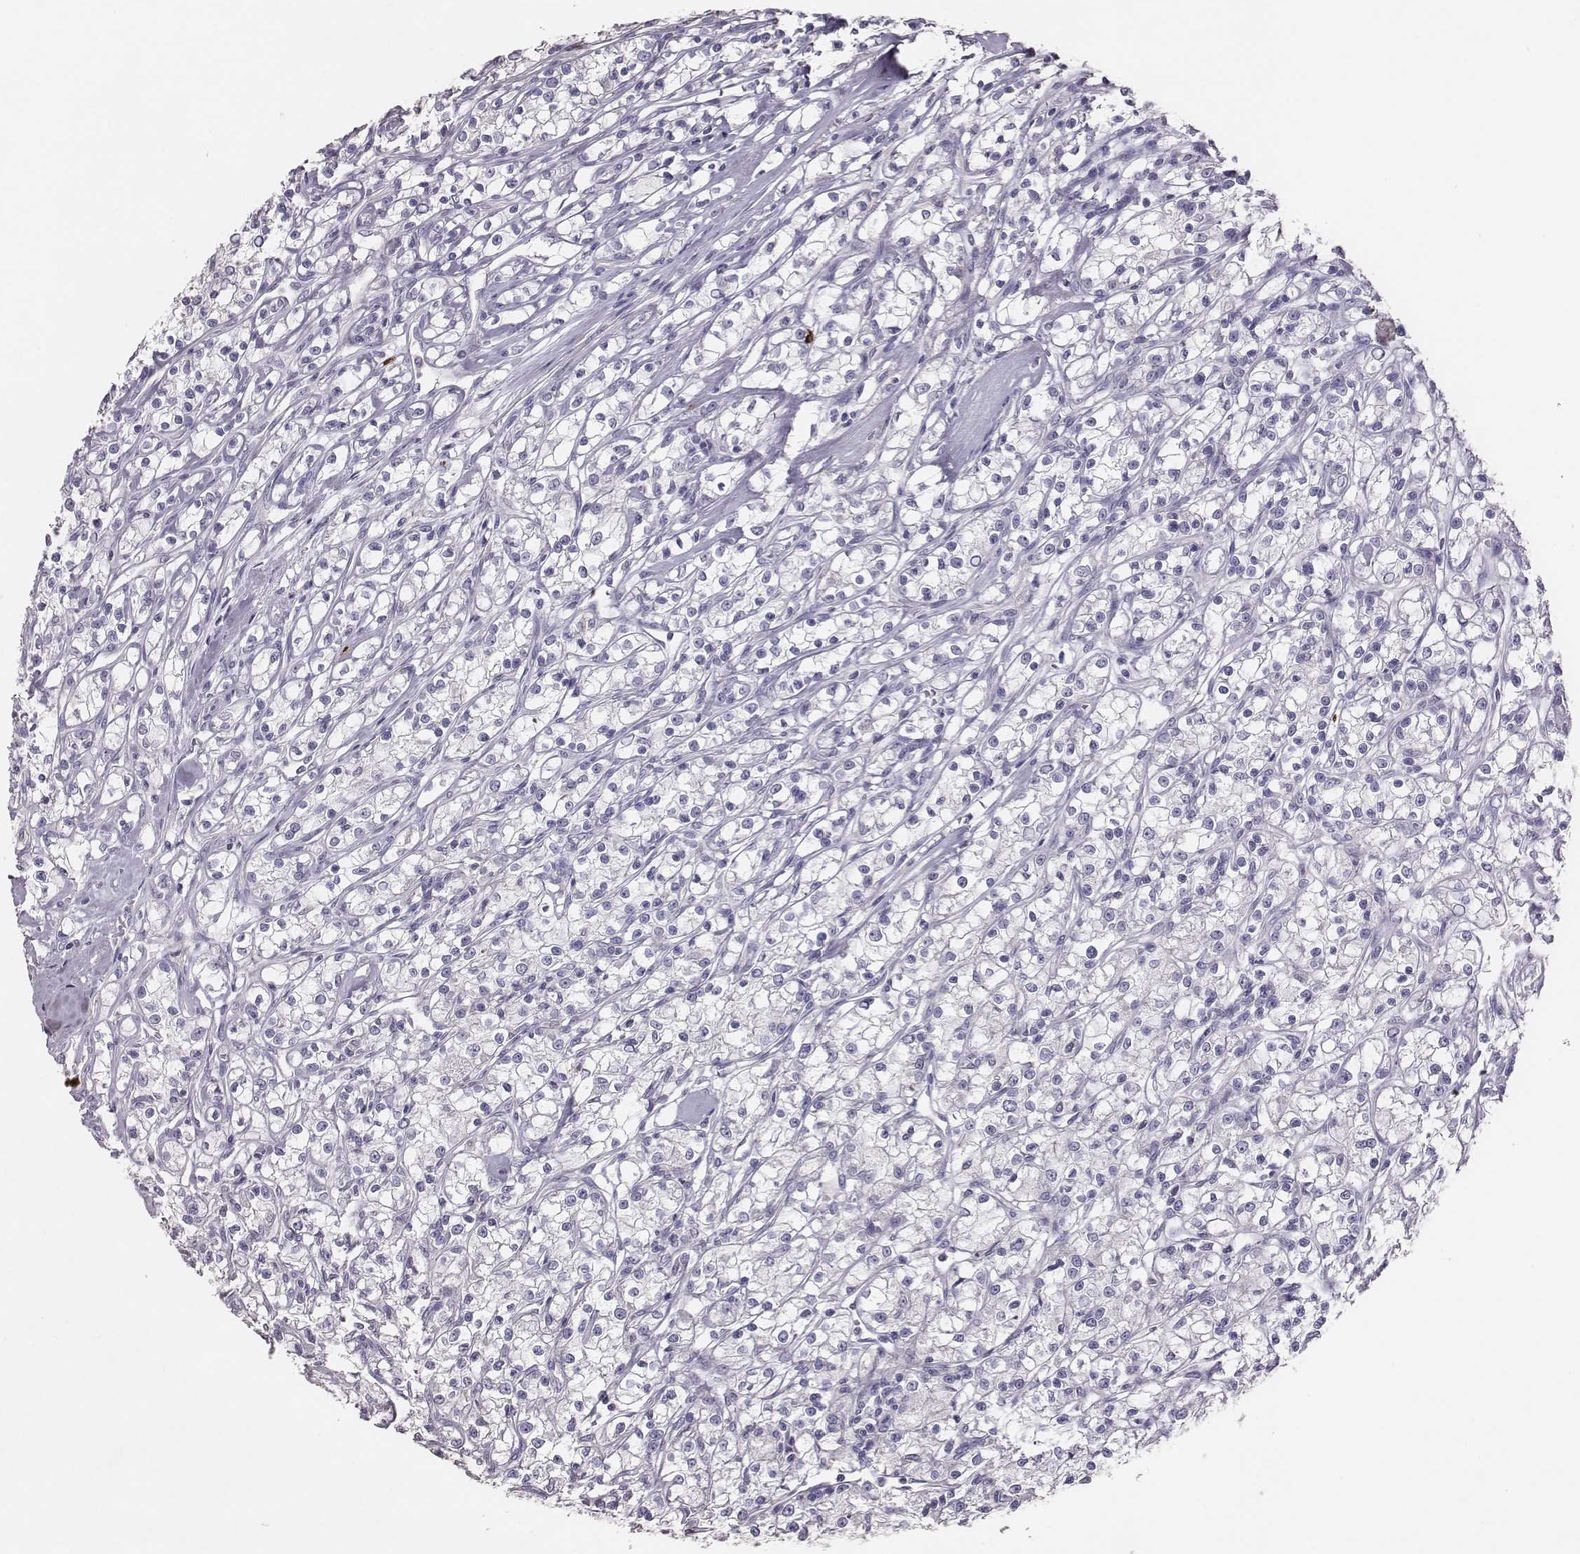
{"staining": {"intensity": "negative", "quantity": "none", "location": "none"}, "tissue": "renal cancer", "cell_type": "Tumor cells", "image_type": "cancer", "snomed": [{"axis": "morphology", "description": "Adenocarcinoma, NOS"}, {"axis": "topography", "description": "Kidney"}], "caption": "Immunohistochemistry (IHC) histopathology image of adenocarcinoma (renal) stained for a protein (brown), which demonstrates no positivity in tumor cells. (IHC, brightfield microscopy, high magnification).", "gene": "P2RY10", "patient": {"sex": "female", "age": 59}}